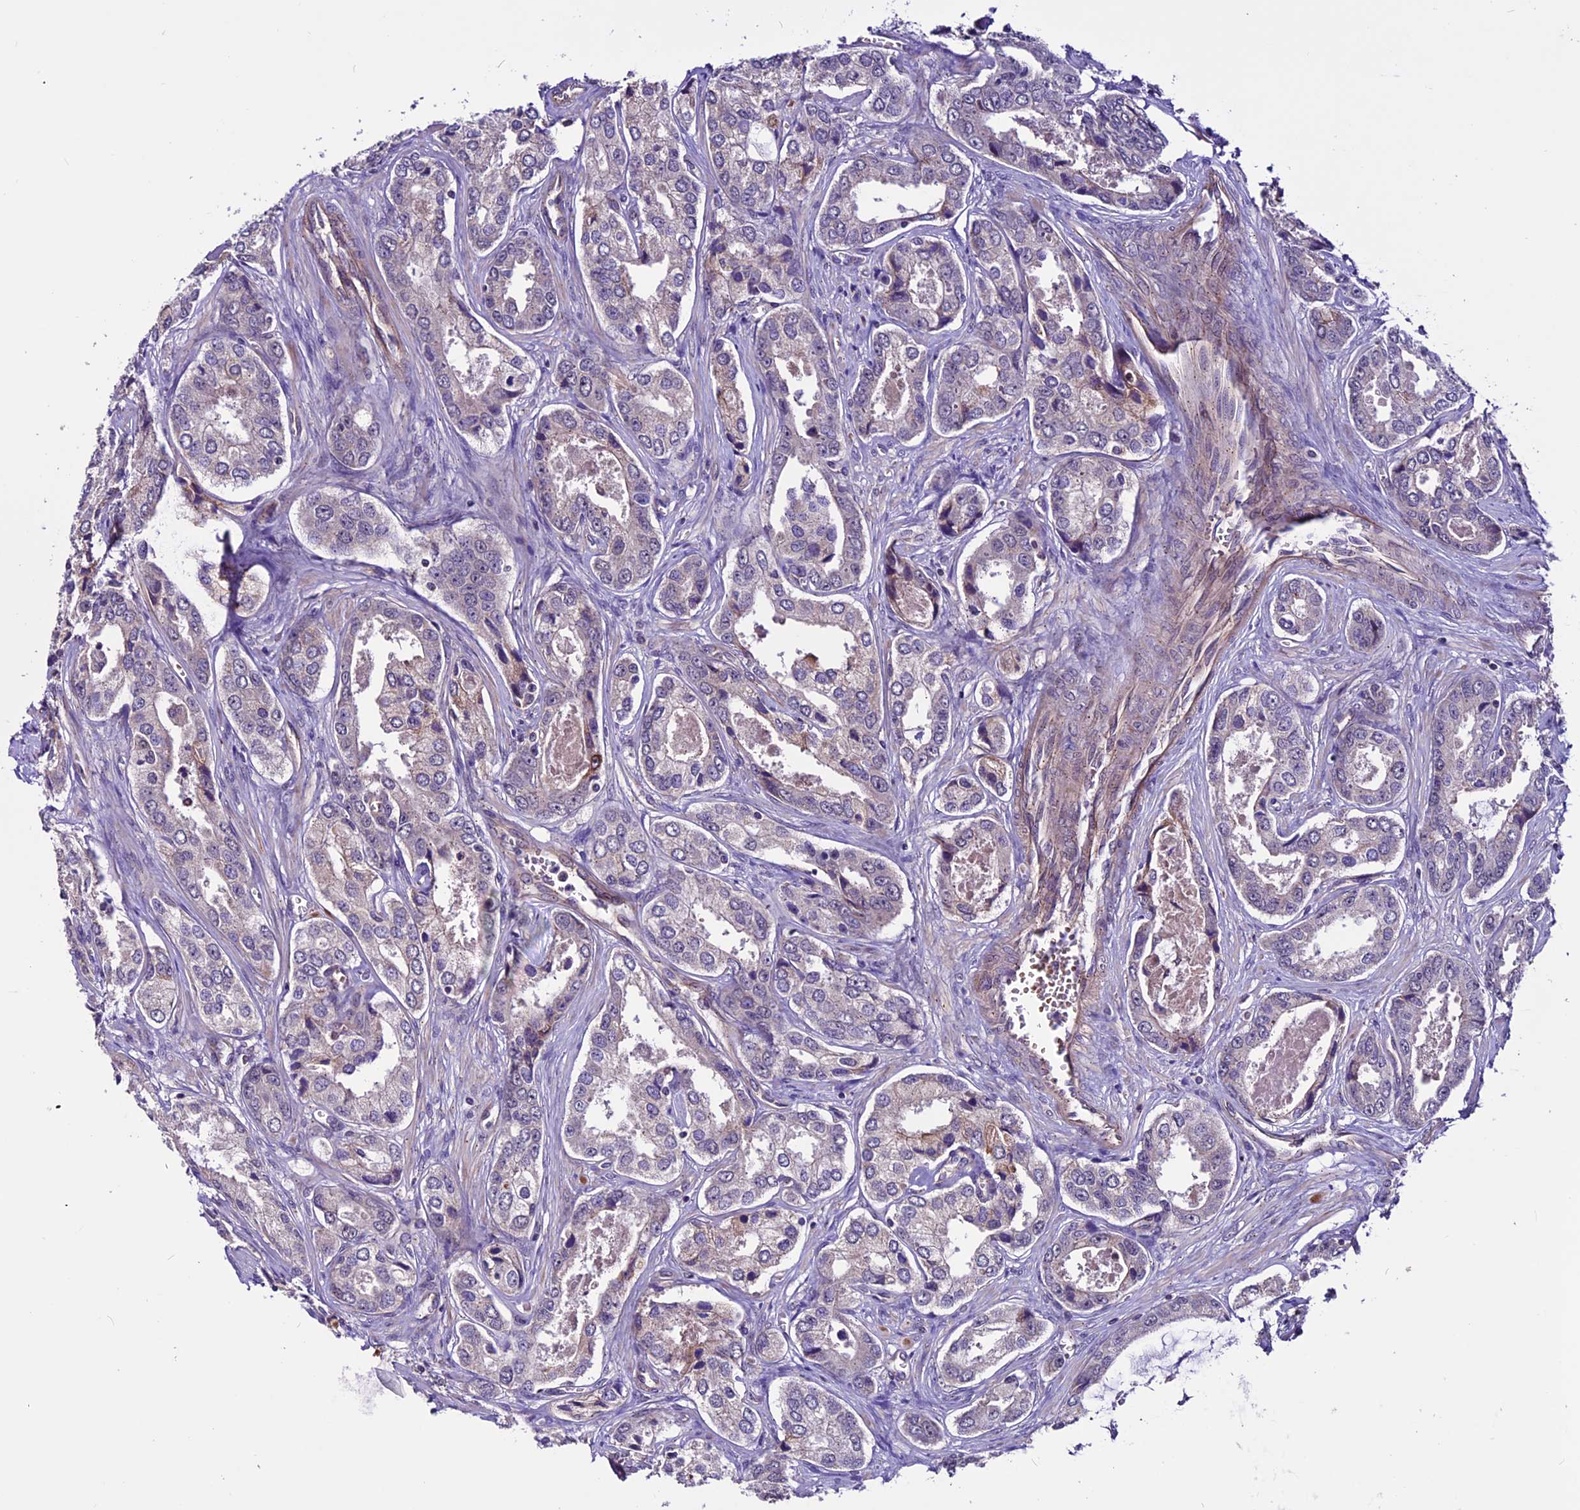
{"staining": {"intensity": "weak", "quantity": "<25%", "location": "cytoplasmic/membranous"}, "tissue": "prostate cancer", "cell_type": "Tumor cells", "image_type": "cancer", "snomed": [{"axis": "morphology", "description": "Adenocarcinoma, Low grade"}, {"axis": "topography", "description": "Prostate"}], "caption": "IHC image of human prostate adenocarcinoma (low-grade) stained for a protein (brown), which shows no expression in tumor cells.", "gene": "RINL", "patient": {"sex": "male", "age": 68}}